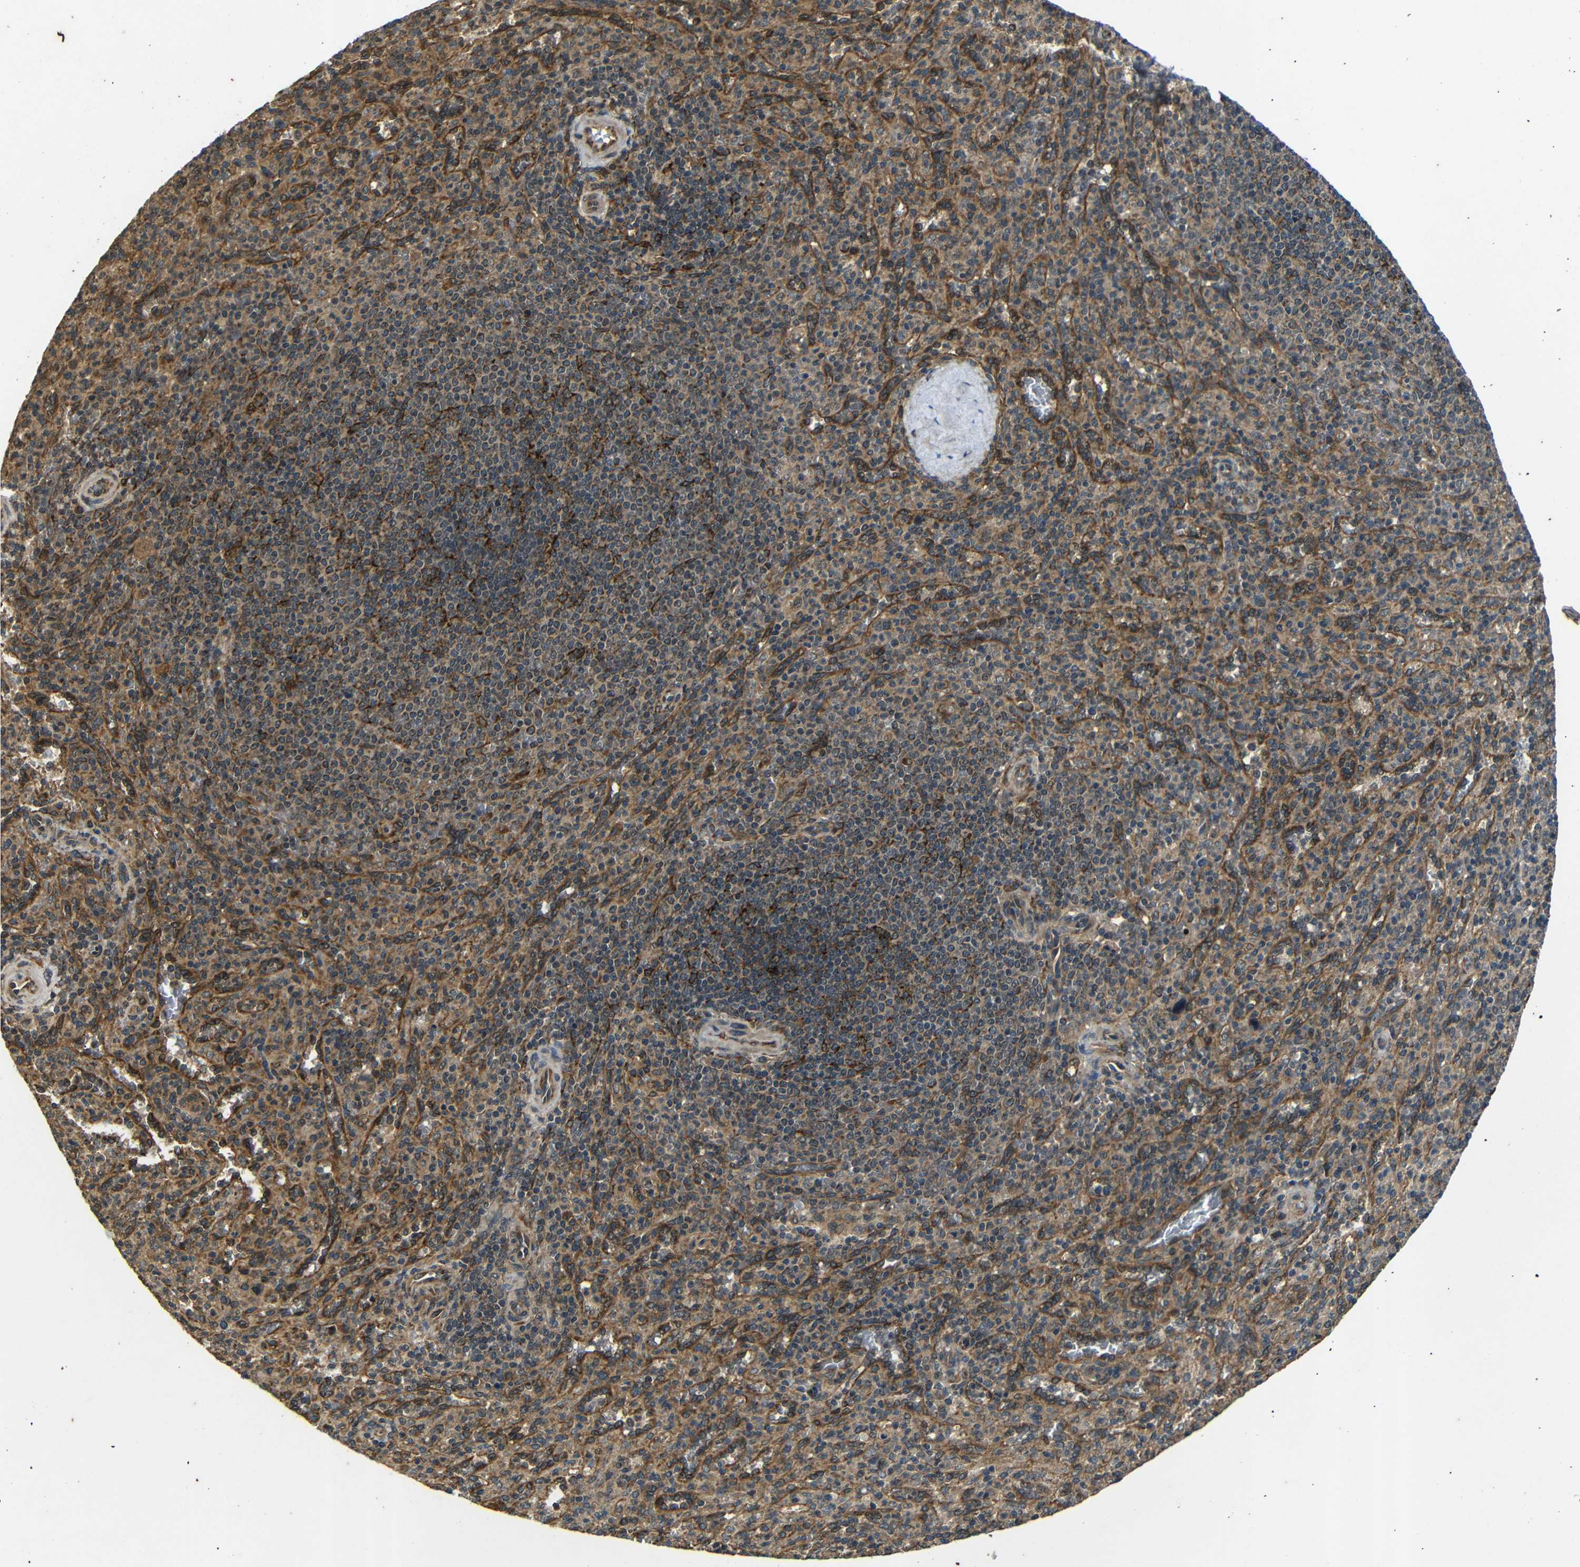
{"staining": {"intensity": "moderate", "quantity": ">75%", "location": "cytoplasmic/membranous"}, "tissue": "spleen", "cell_type": "Cells in red pulp", "image_type": "normal", "snomed": [{"axis": "morphology", "description": "Normal tissue, NOS"}, {"axis": "topography", "description": "Spleen"}], "caption": "Immunohistochemical staining of benign human spleen exhibits moderate cytoplasmic/membranous protein expression in approximately >75% of cells in red pulp.", "gene": "TRPC1", "patient": {"sex": "male", "age": 36}}